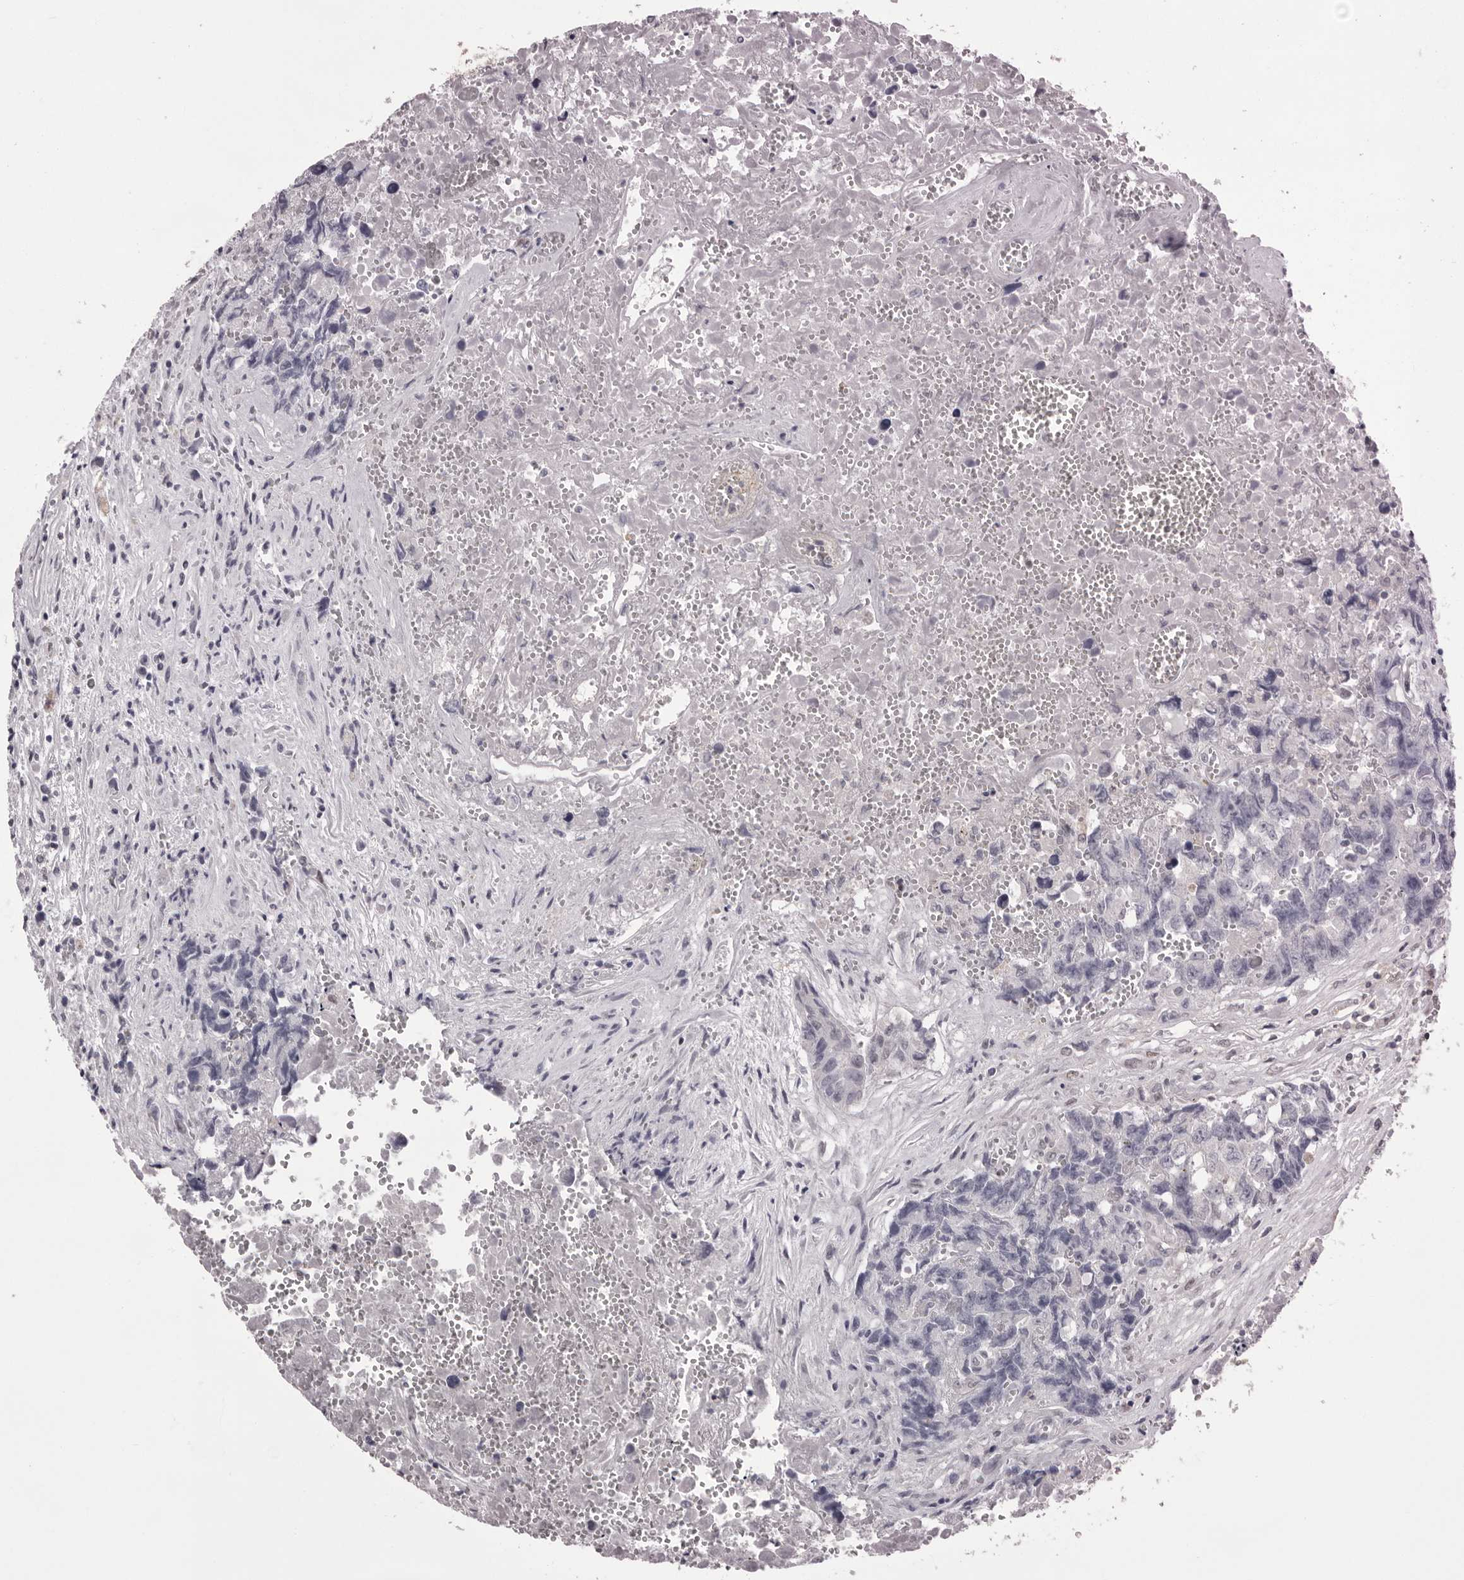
{"staining": {"intensity": "negative", "quantity": "none", "location": "none"}, "tissue": "testis cancer", "cell_type": "Tumor cells", "image_type": "cancer", "snomed": [{"axis": "morphology", "description": "Carcinoma, Embryonal, NOS"}, {"axis": "topography", "description": "Testis"}], "caption": "This photomicrograph is of testis cancer (embryonal carcinoma) stained with IHC to label a protein in brown with the nuclei are counter-stained blue. There is no expression in tumor cells.", "gene": "MDH1", "patient": {"sex": "male", "age": 31}}